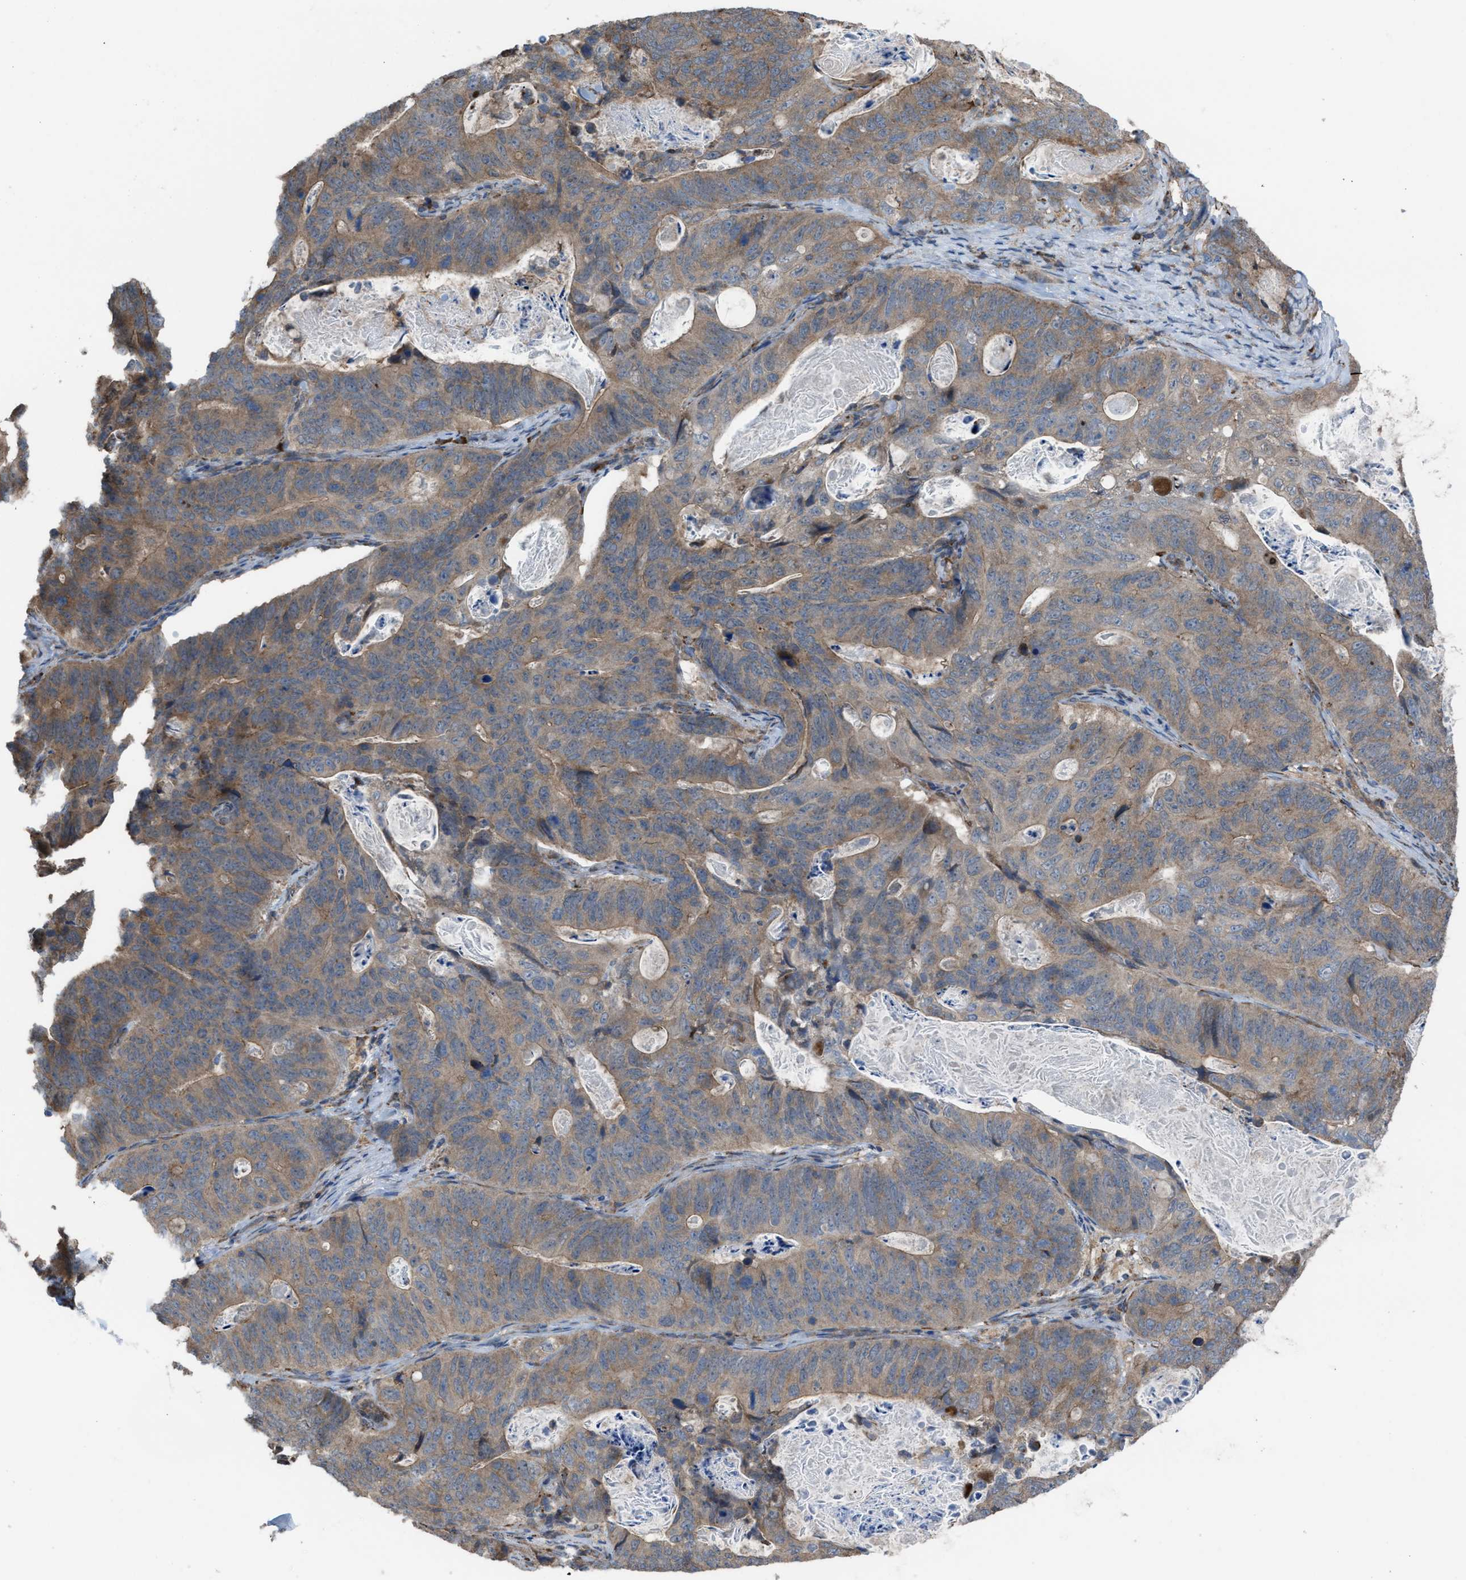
{"staining": {"intensity": "moderate", "quantity": ">75%", "location": "cytoplasmic/membranous"}, "tissue": "stomach cancer", "cell_type": "Tumor cells", "image_type": "cancer", "snomed": [{"axis": "morphology", "description": "Normal tissue, NOS"}, {"axis": "morphology", "description": "Adenocarcinoma, NOS"}, {"axis": "topography", "description": "Stomach"}], "caption": "Immunohistochemical staining of stomach cancer displays medium levels of moderate cytoplasmic/membranous expression in approximately >75% of tumor cells.", "gene": "PLAA", "patient": {"sex": "female", "age": 89}}